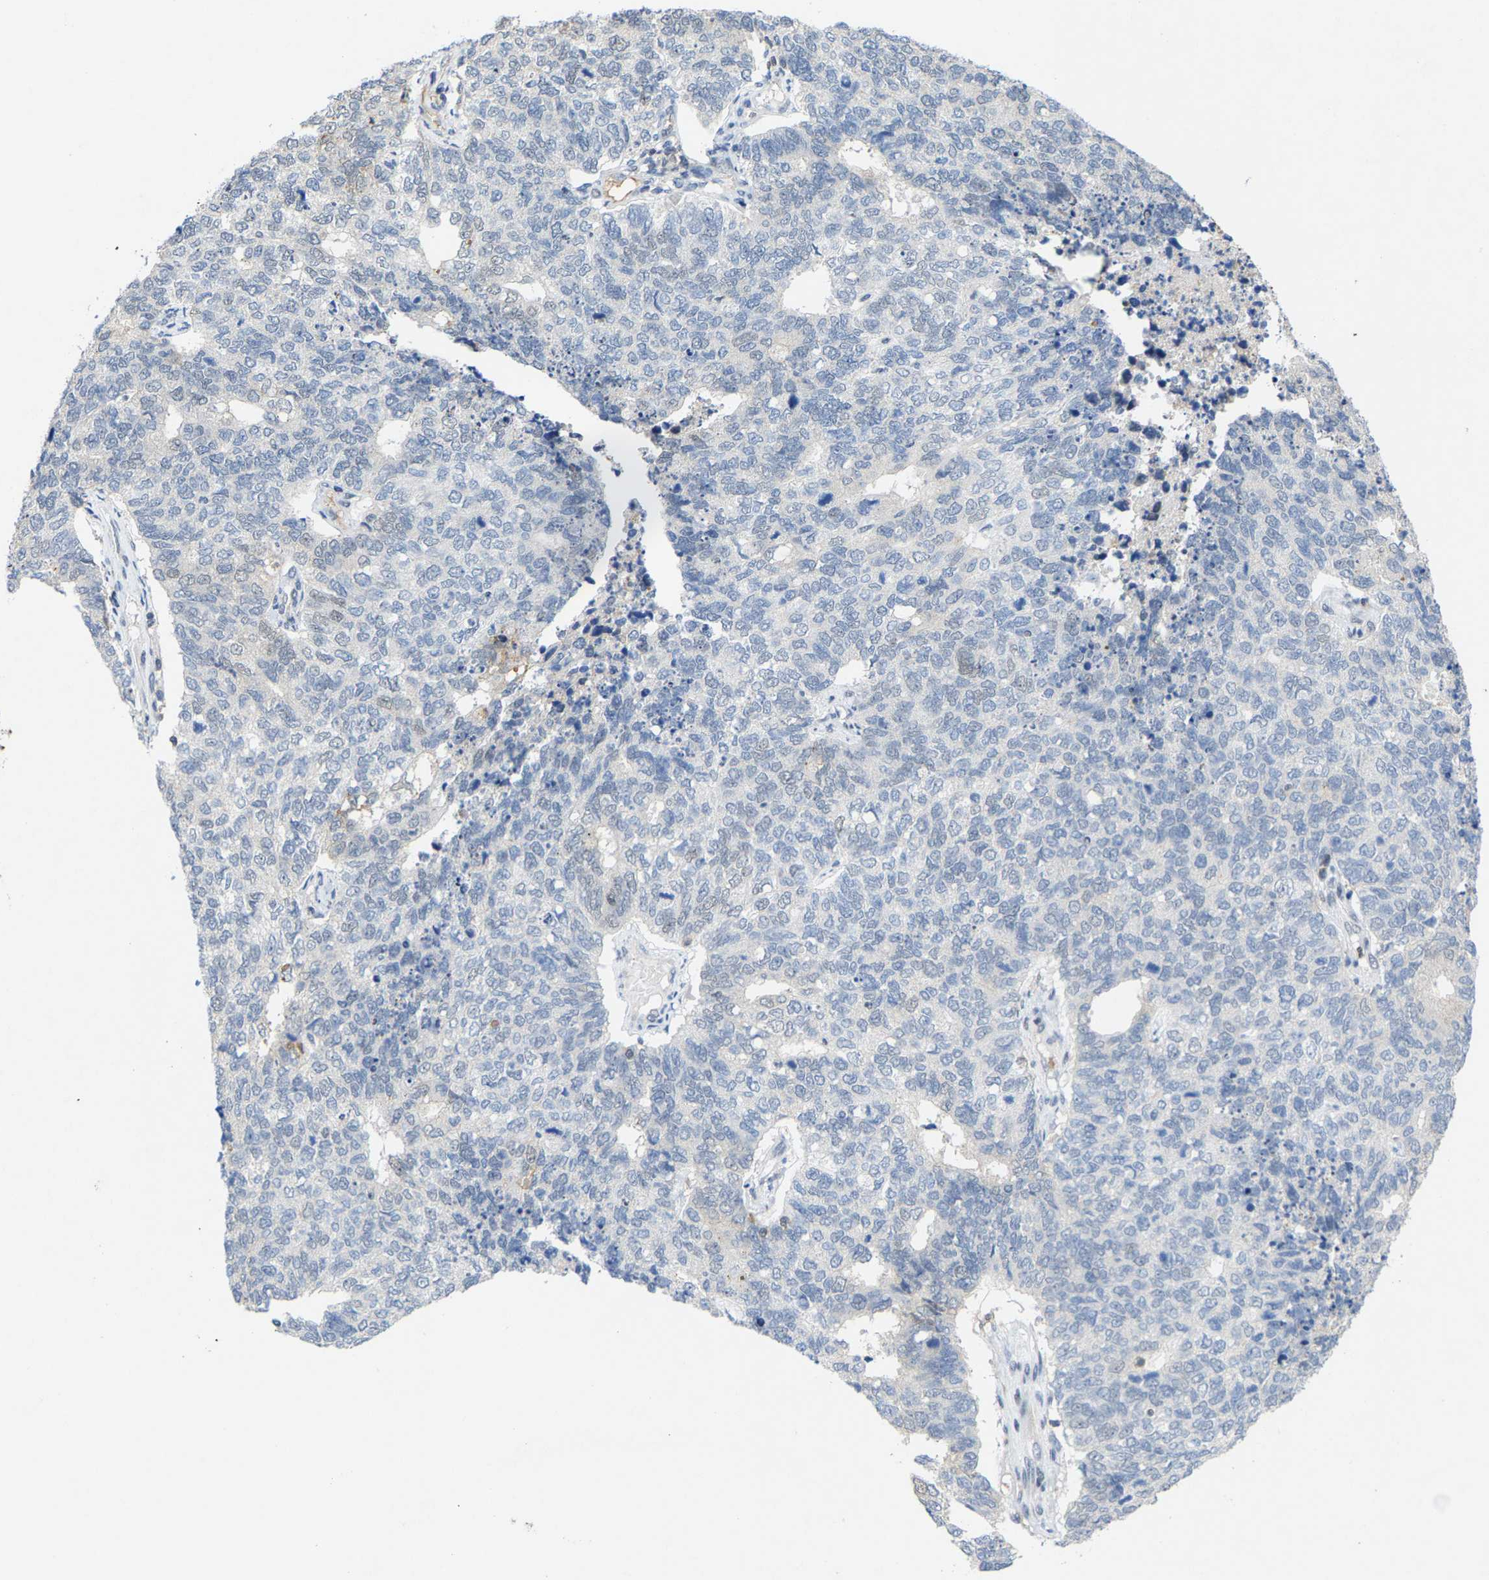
{"staining": {"intensity": "negative", "quantity": "none", "location": "none"}, "tissue": "cervical cancer", "cell_type": "Tumor cells", "image_type": "cancer", "snomed": [{"axis": "morphology", "description": "Squamous cell carcinoma, NOS"}, {"axis": "topography", "description": "Cervix"}], "caption": "Tumor cells are negative for brown protein staining in squamous cell carcinoma (cervical).", "gene": "FGD3", "patient": {"sex": "female", "age": 63}}